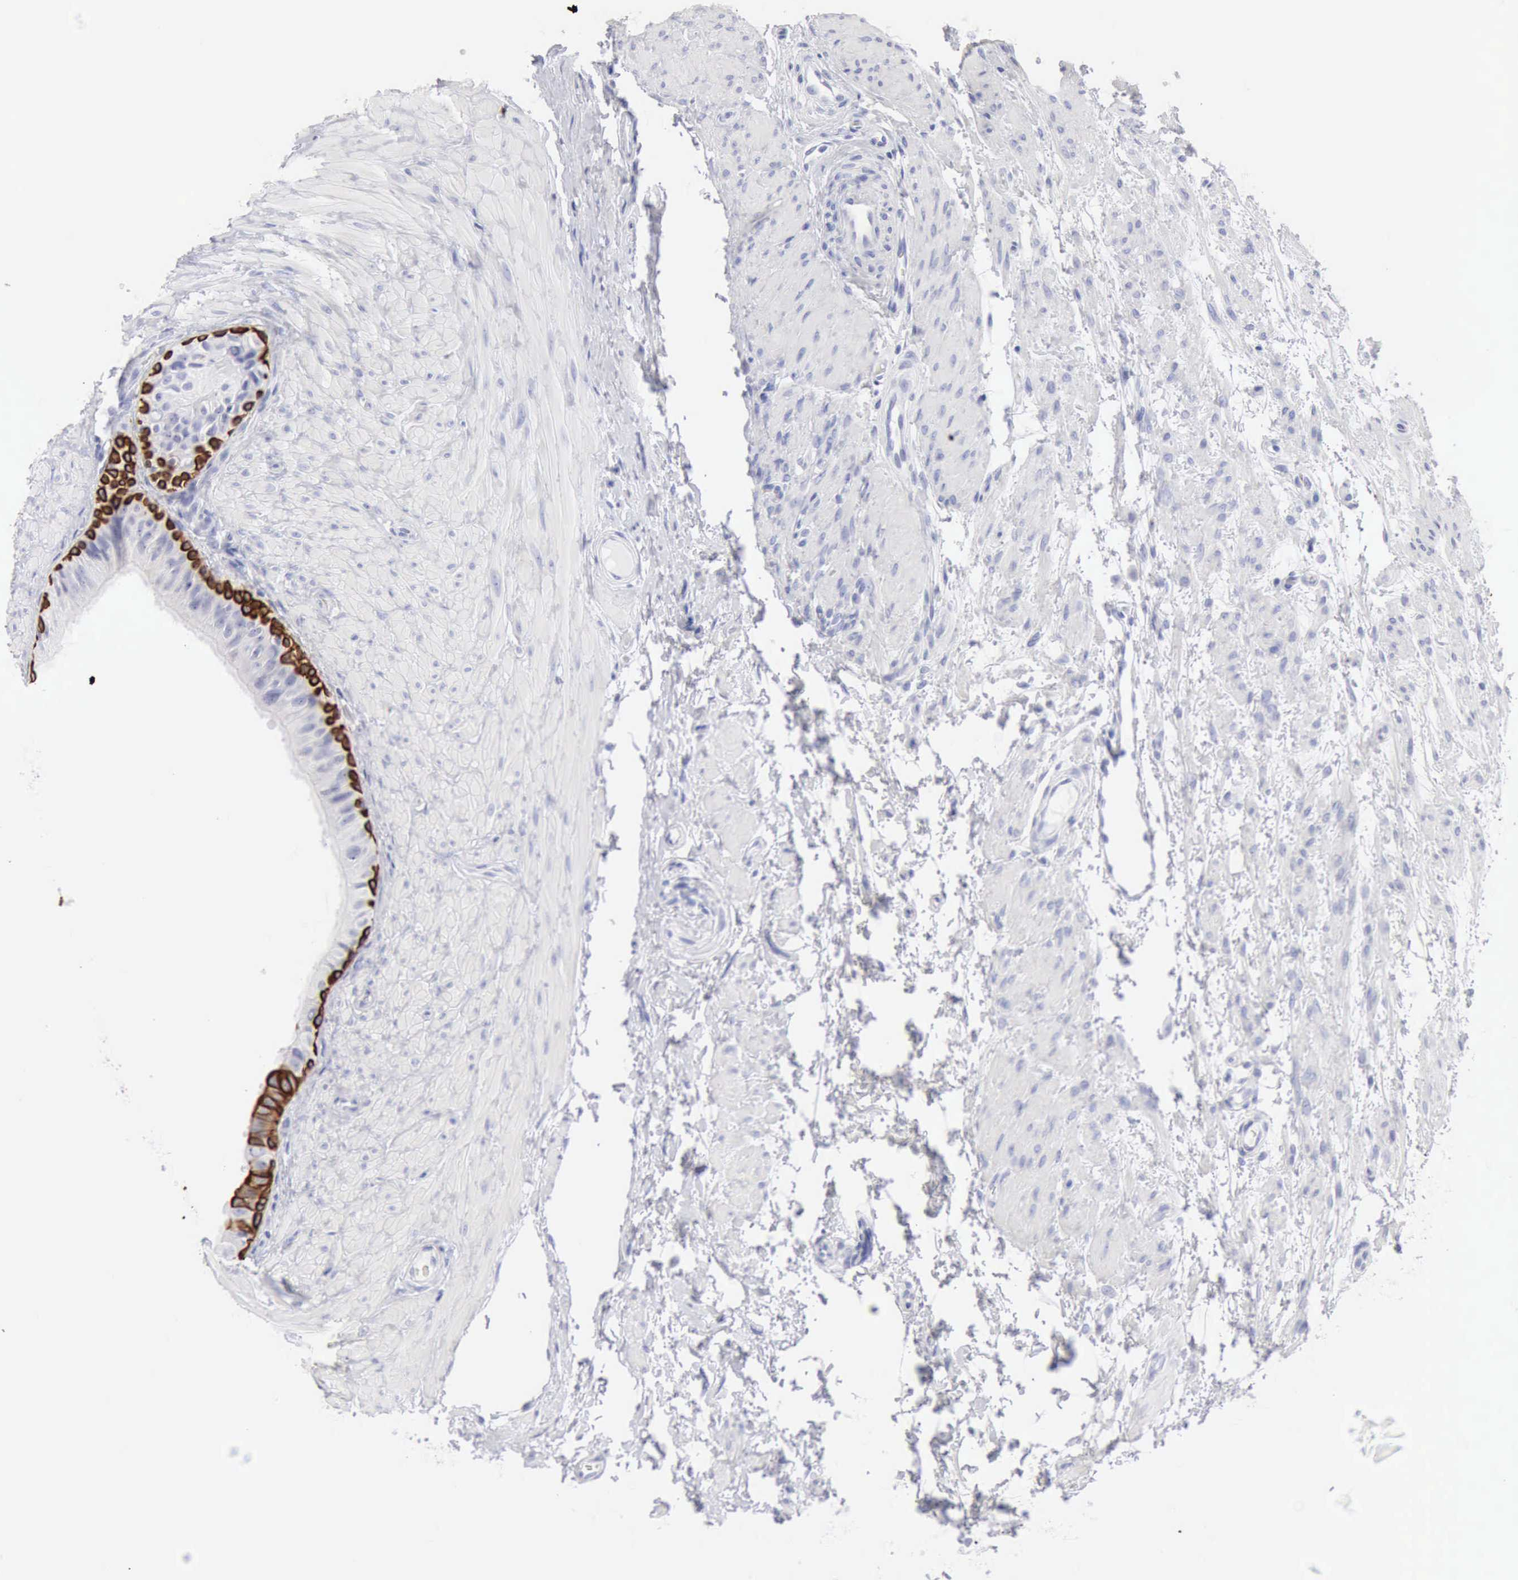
{"staining": {"intensity": "strong", "quantity": ">75%", "location": "cytoplasmic/membranous"}, "tissue": "epididymis", "cell_type": "Glandular cells", "image_type": "normal", "snomed": [{"axis": "morphology", "description": "Normal tissue, NOS"}, {"axis": "topography", "description": "Epididymis"}], "caption": "IHC micrograph of normal human epididymis stained for a protein (brown), which reveals high levels of strong cytoplasmic/membranous expression in about >75% of glandular cells.", "gene": "KRT5", "patient": {"sex": "male", "age": 68}}